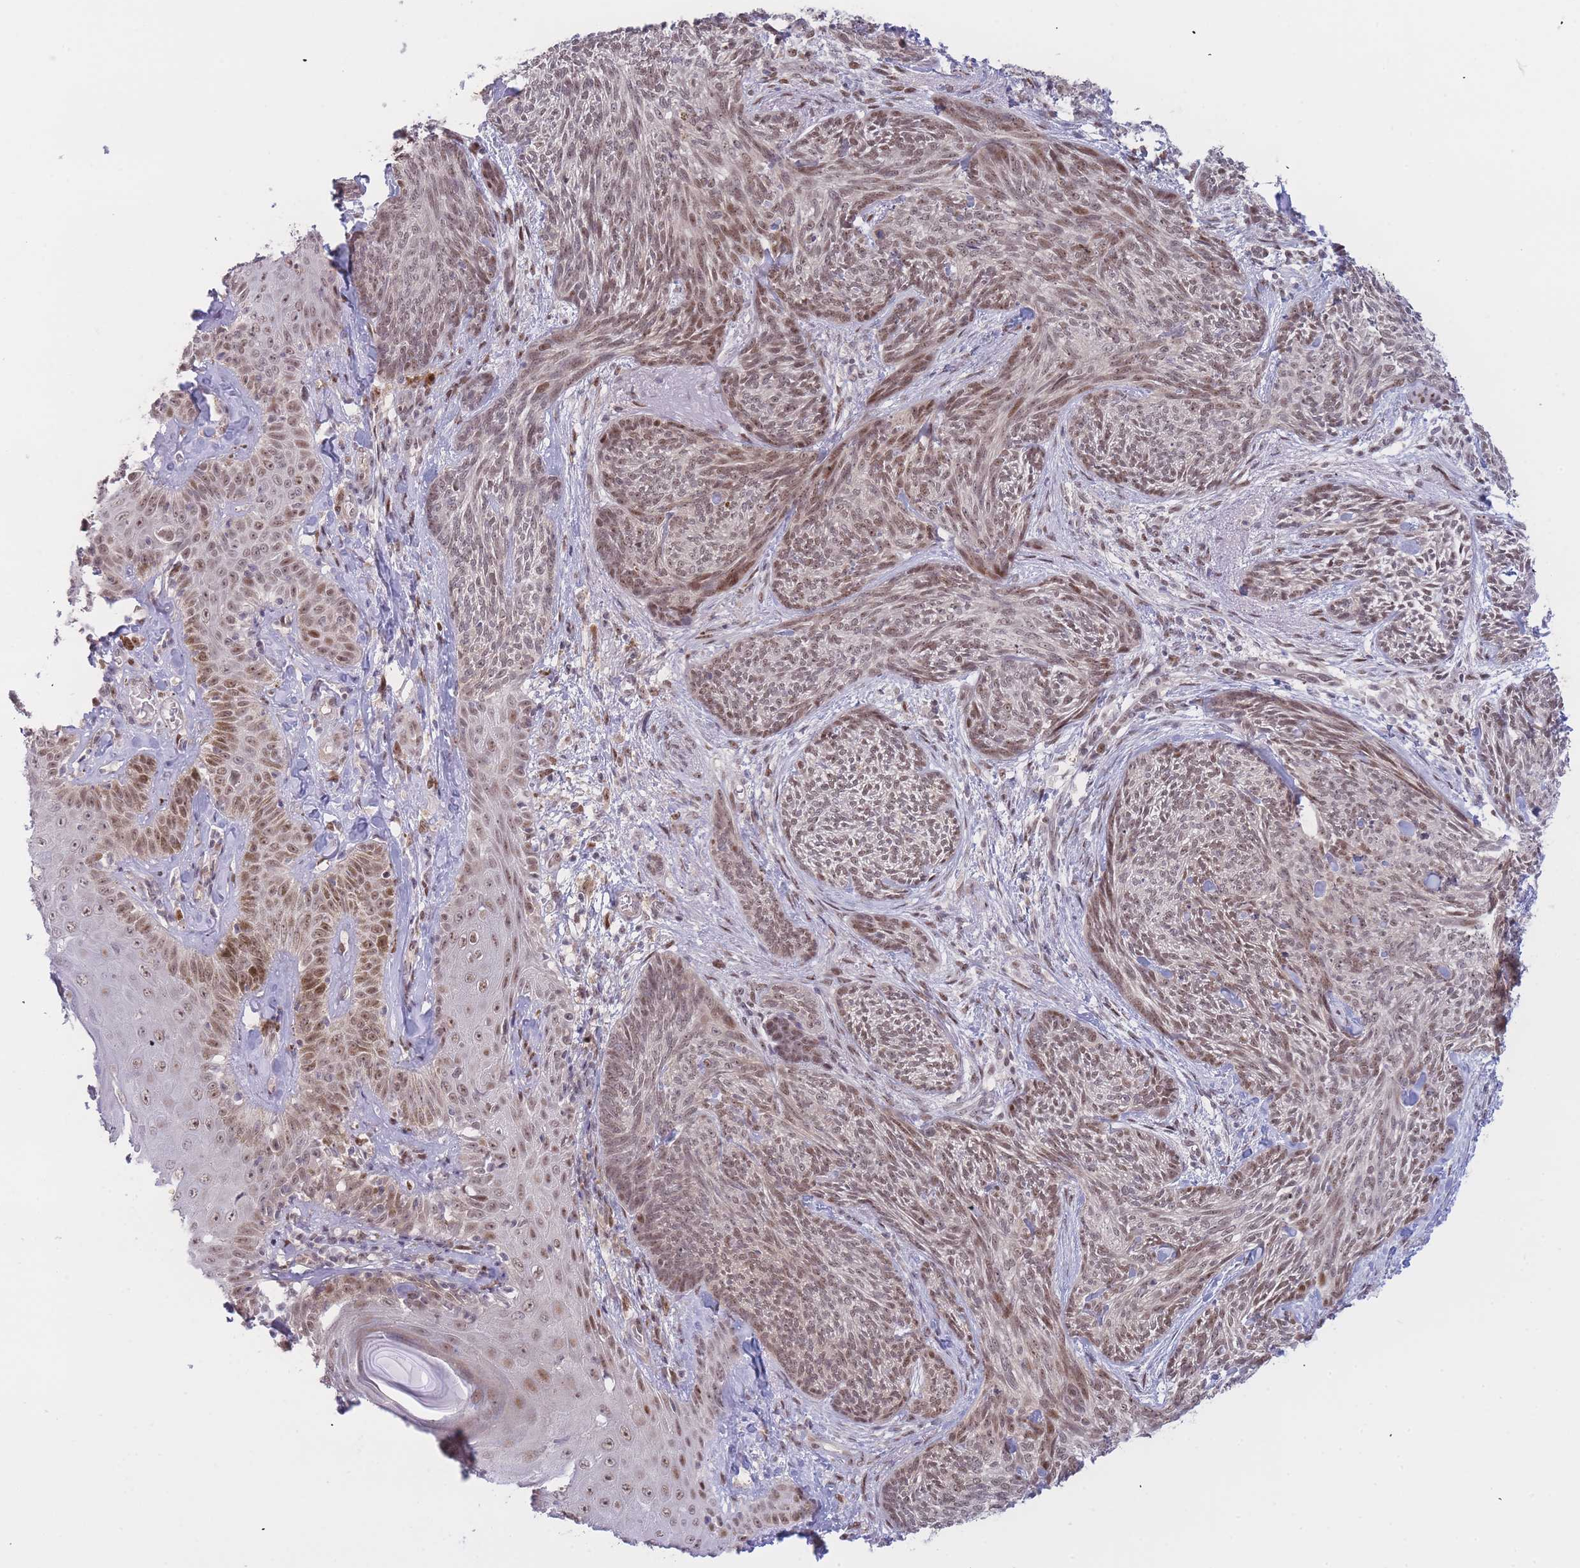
{"staining": {"intensity": "moderate", "quantity": ">75%", "location": "nuclear"}, "tissue": "skin cancer", "cell_type": "Tumor cells", "image_type": "cancer", "snomed": [{"axis": "morphology", "description": "Basal cell carcinoma"}, {"axis": "topography", "description": "Skin"}], "caption": "Basal cell carcinoma (skin) stained with DAB immunohistochemistry exhibits medium levels of moderate nuclear staining in about >75% of tumor cells.", "gene": "DEAF1", "patient": {"sex": "male", "age": 73}}